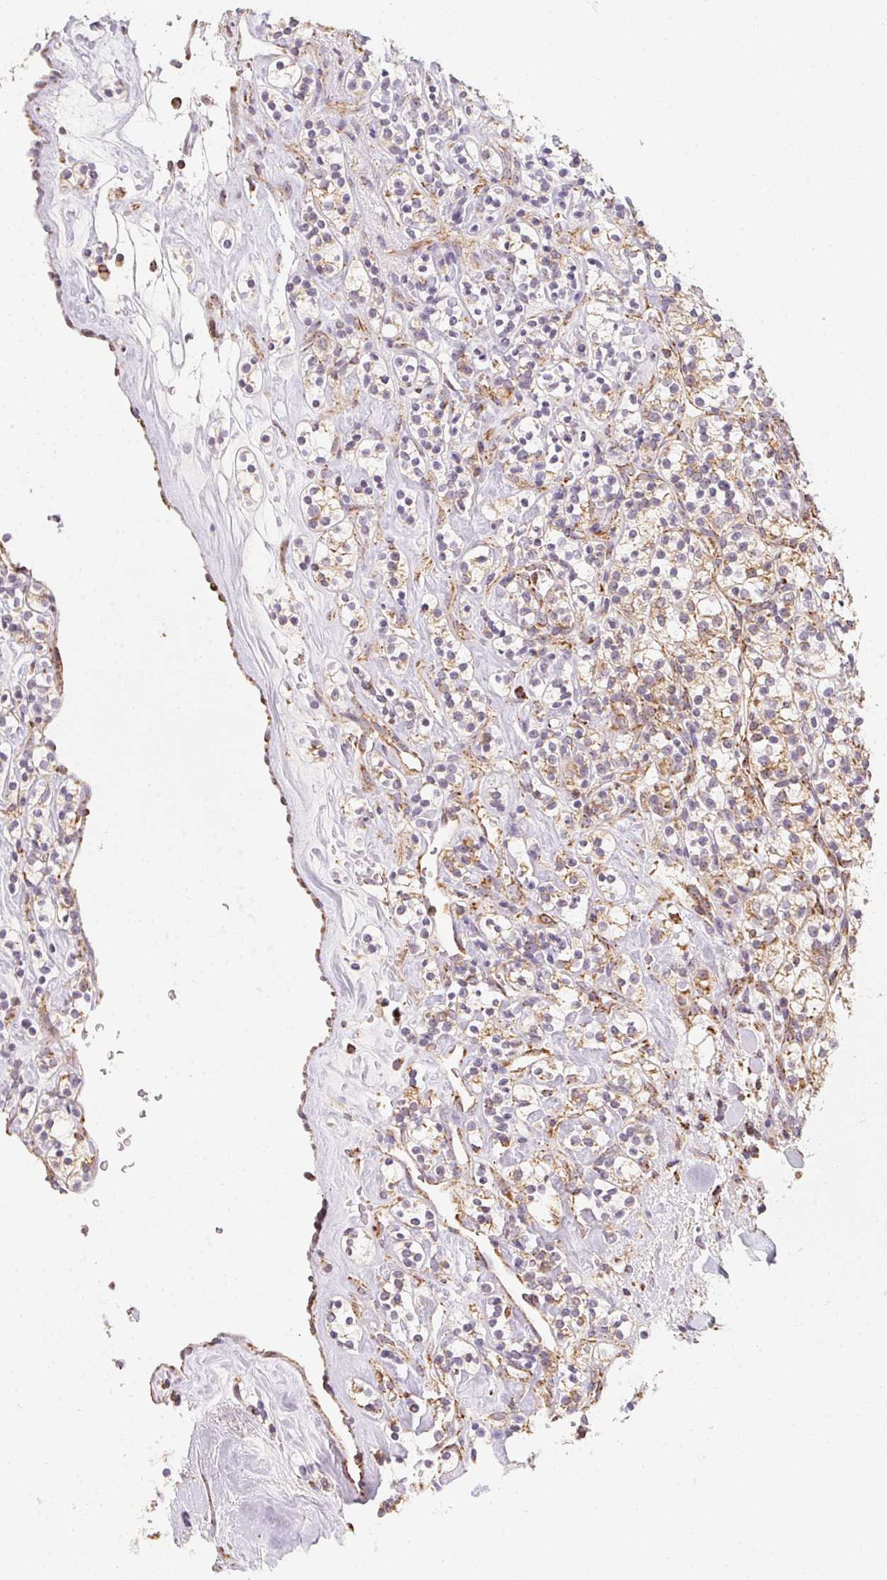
{"staining": {"intensity": "weak", "quantity": "25%-75%", "location": "cytoplasmic/membranous"}, "tissue": "renal cancer", "cell_type": "Tumor cells", "image_type": "cancer", "snomed": [{"axis": "morphology", "description": "Adenocarcinoma, NOS"}, {"axis": "topography", "description": "Kidney"}], "caption": "High-power microscopy captured an IHC histopathology image of renal cancer, revealing weak cytoplasmic/membranous staining in about 25%-75% of tumor cells.", "gene": "NDUFS6", "patient": {"sex": "male", "age": 77}}